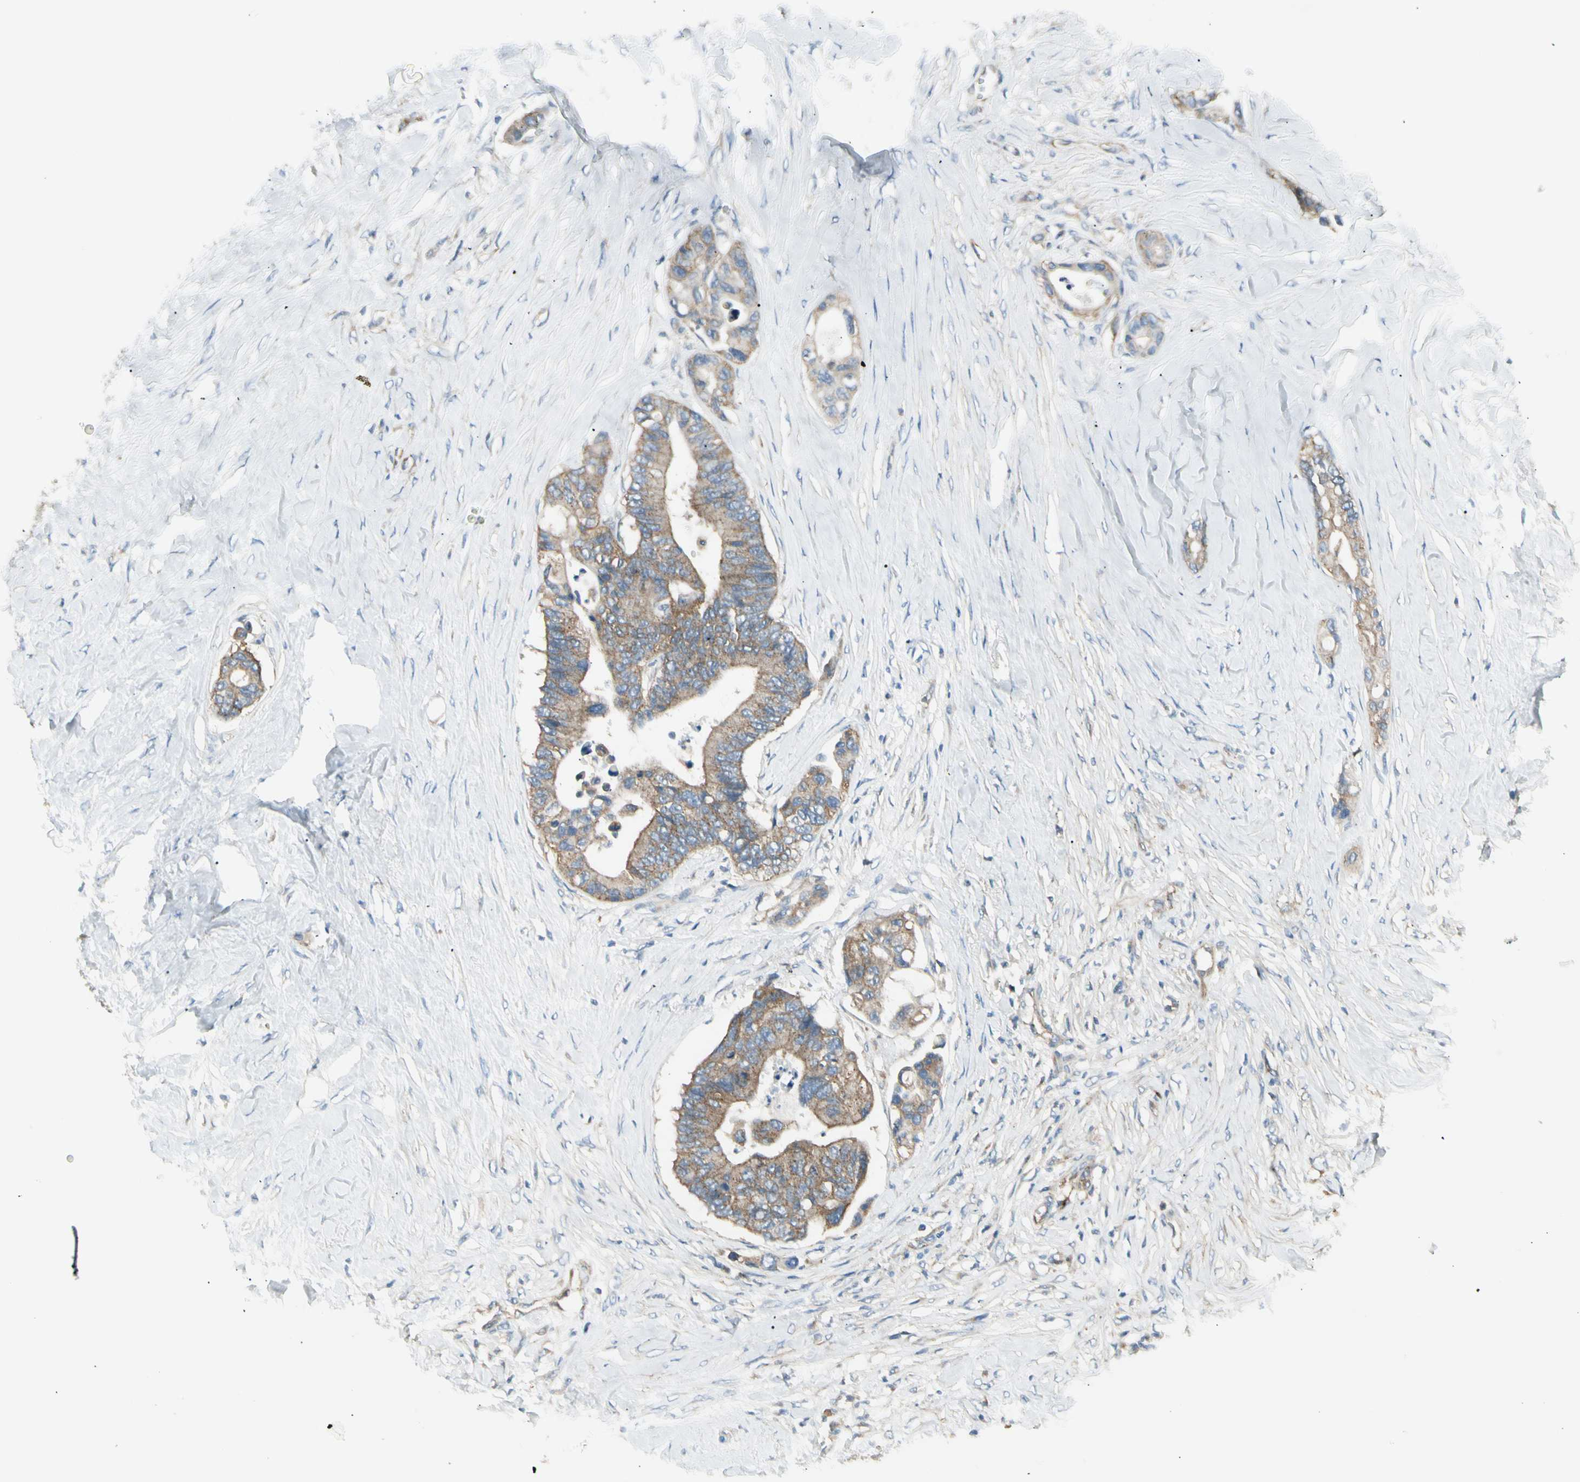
{"staining": {"intensity": "weak", "quantity": ">75%", "location": "cytoplasmic/membranous"}, "tissue": "colorectal cancer", "cell_type": "Tumor cells", "image_type": "cancer", "snomed": [{"axis": "morphology", "description": "Normal tissue, NOS"}, {"axis": "morphology", "description": "Adenocarcinoma, NOS"}, {"axis": "topography", "description": "Colon"}], "caption": "Tumor cells show low levels of weak cytoplasmic/membranous positivity in approximately >75% of cells in human colorectal adenocarcinoma. (IHC, brightfield microscopy, high magnification).", "gene": "AGFG1", "patient": {"sex": "male", "age": 82}}